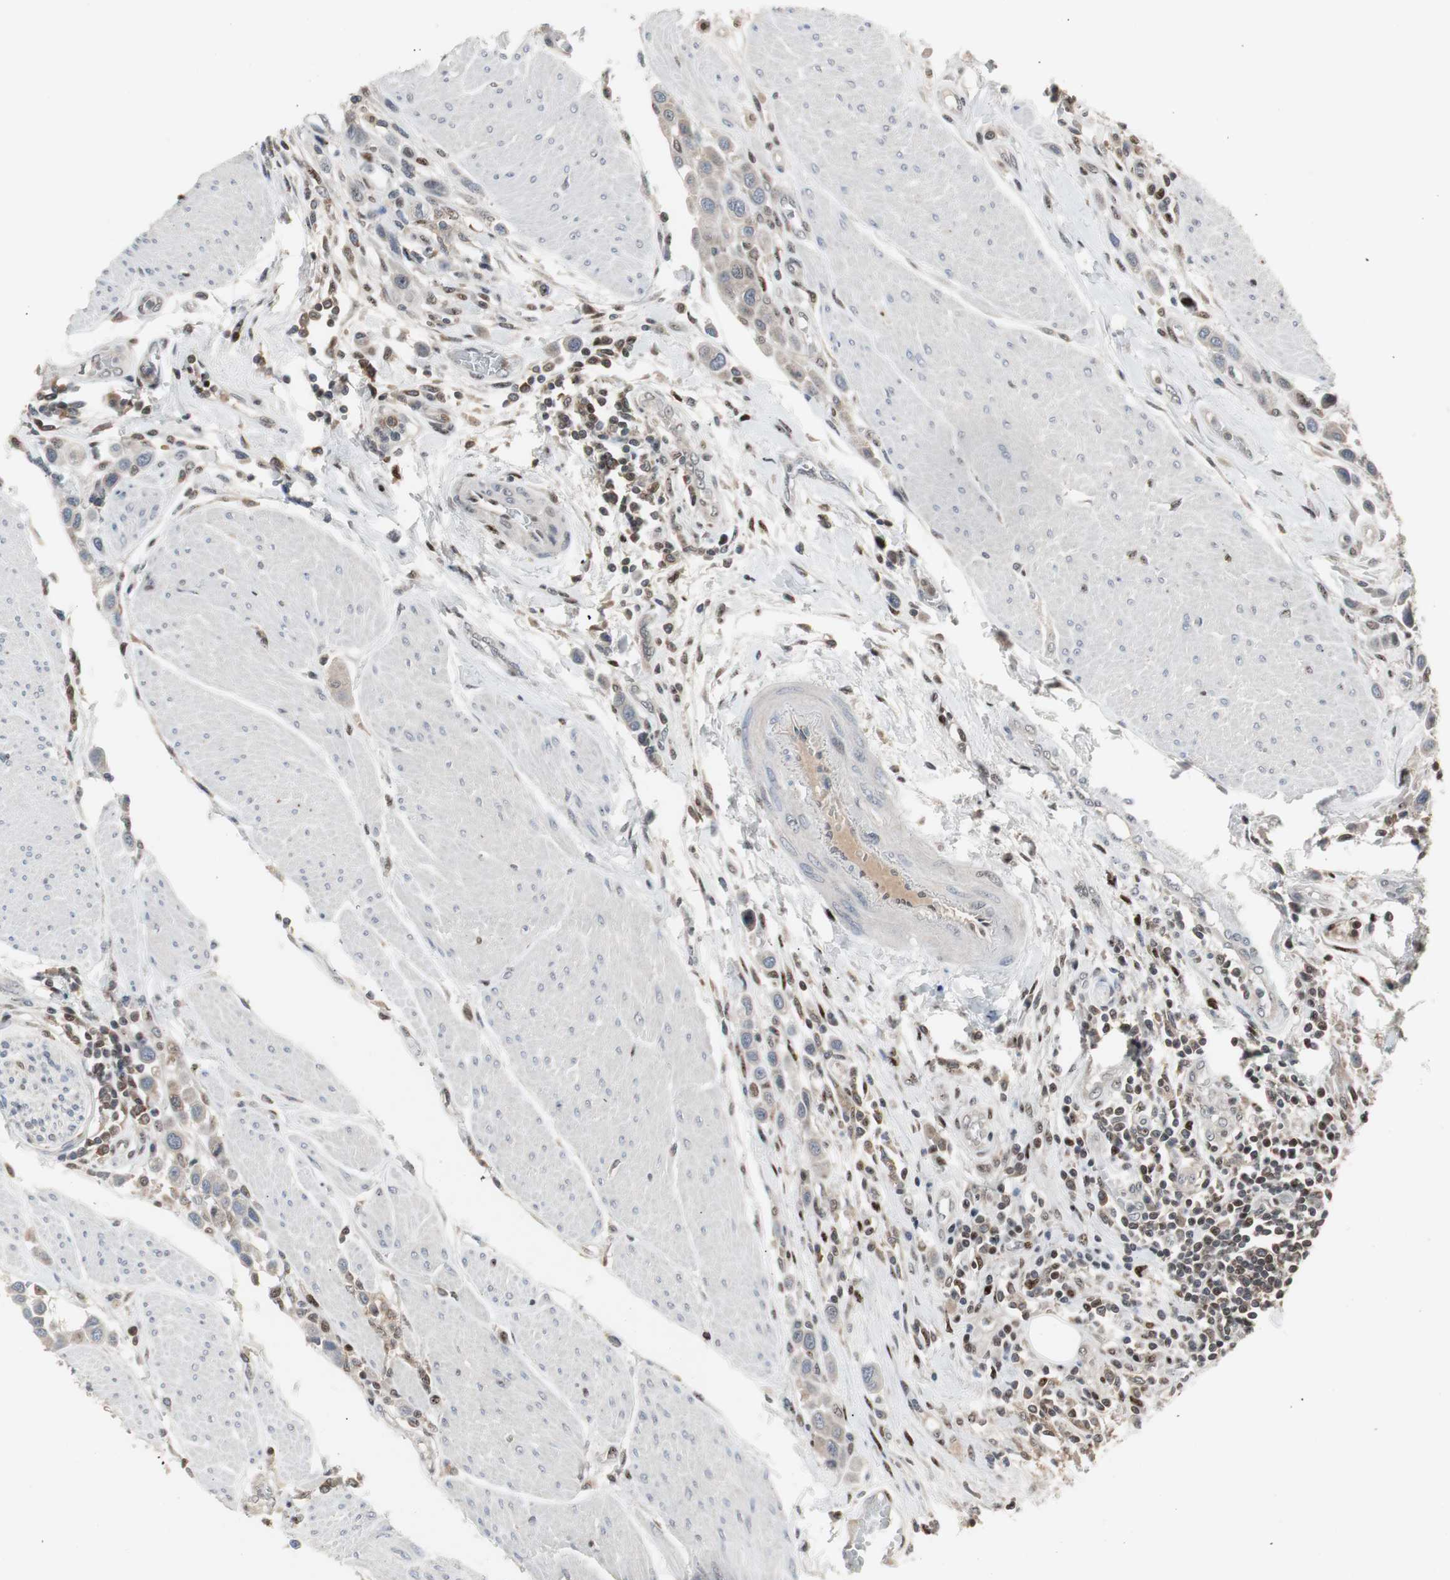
{"staining": {"intensity": "weak", "quantity": ">75%", "location": "cytoplasmic/membranous"}, "tissue": "urothelial cancer", "cell_type": "Tumor cells", "image_type": "cancer", "snomed": [{"axis": "morphology", "description": "Urothelial carcinoma, High grade"}, {"axis": "topography", "description": "Urinary bladder"}], "caption": "The micrograph displays a brown stain indicating the presence of a protein in the cytoplasmic/membranous of tumor cells in urothelial cancer.", "gene": "GRK2", "patient": {"sex": "male", "age": 50}}